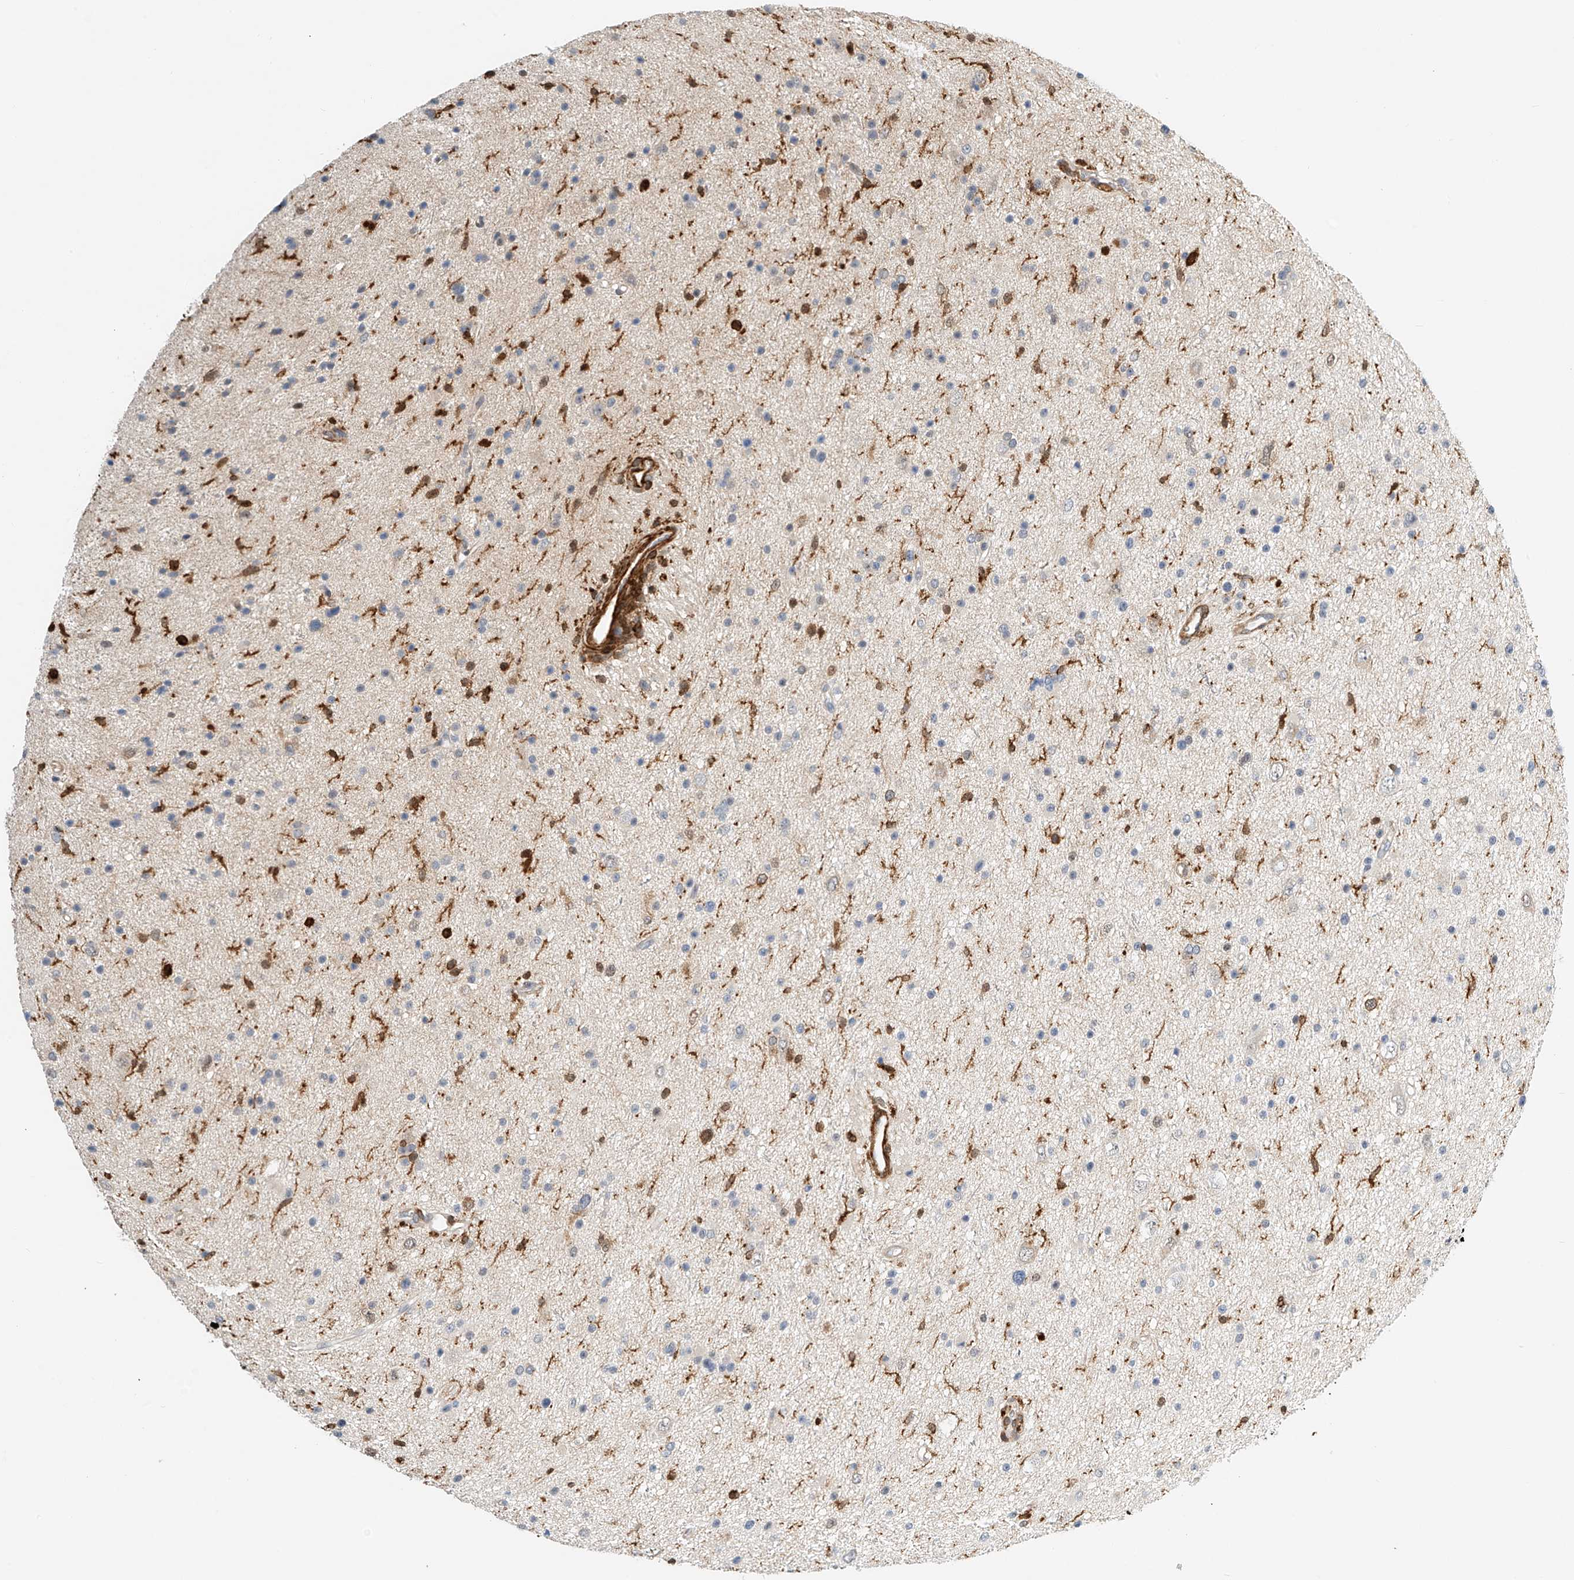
{"staining": {"intensity": "negative", "quantity": "none", "location": "none"}, "tissue": "glioma", "cell_type": "Tumor cells", "image_type": "cancer", "snomed": [{"axis": "morphology", "description": "Glioma, malignant, Low grade"}, {"axis": "topography", "description": "Cerebral cortex"}], "caption": "Immunohistochemistry image of malignant glioma (low-grade) stained for a protein (brown), which demonstrates no expression in tumor cells.", "gene": "MICAL1", "patient": {"sex": "female", "age": 39}}